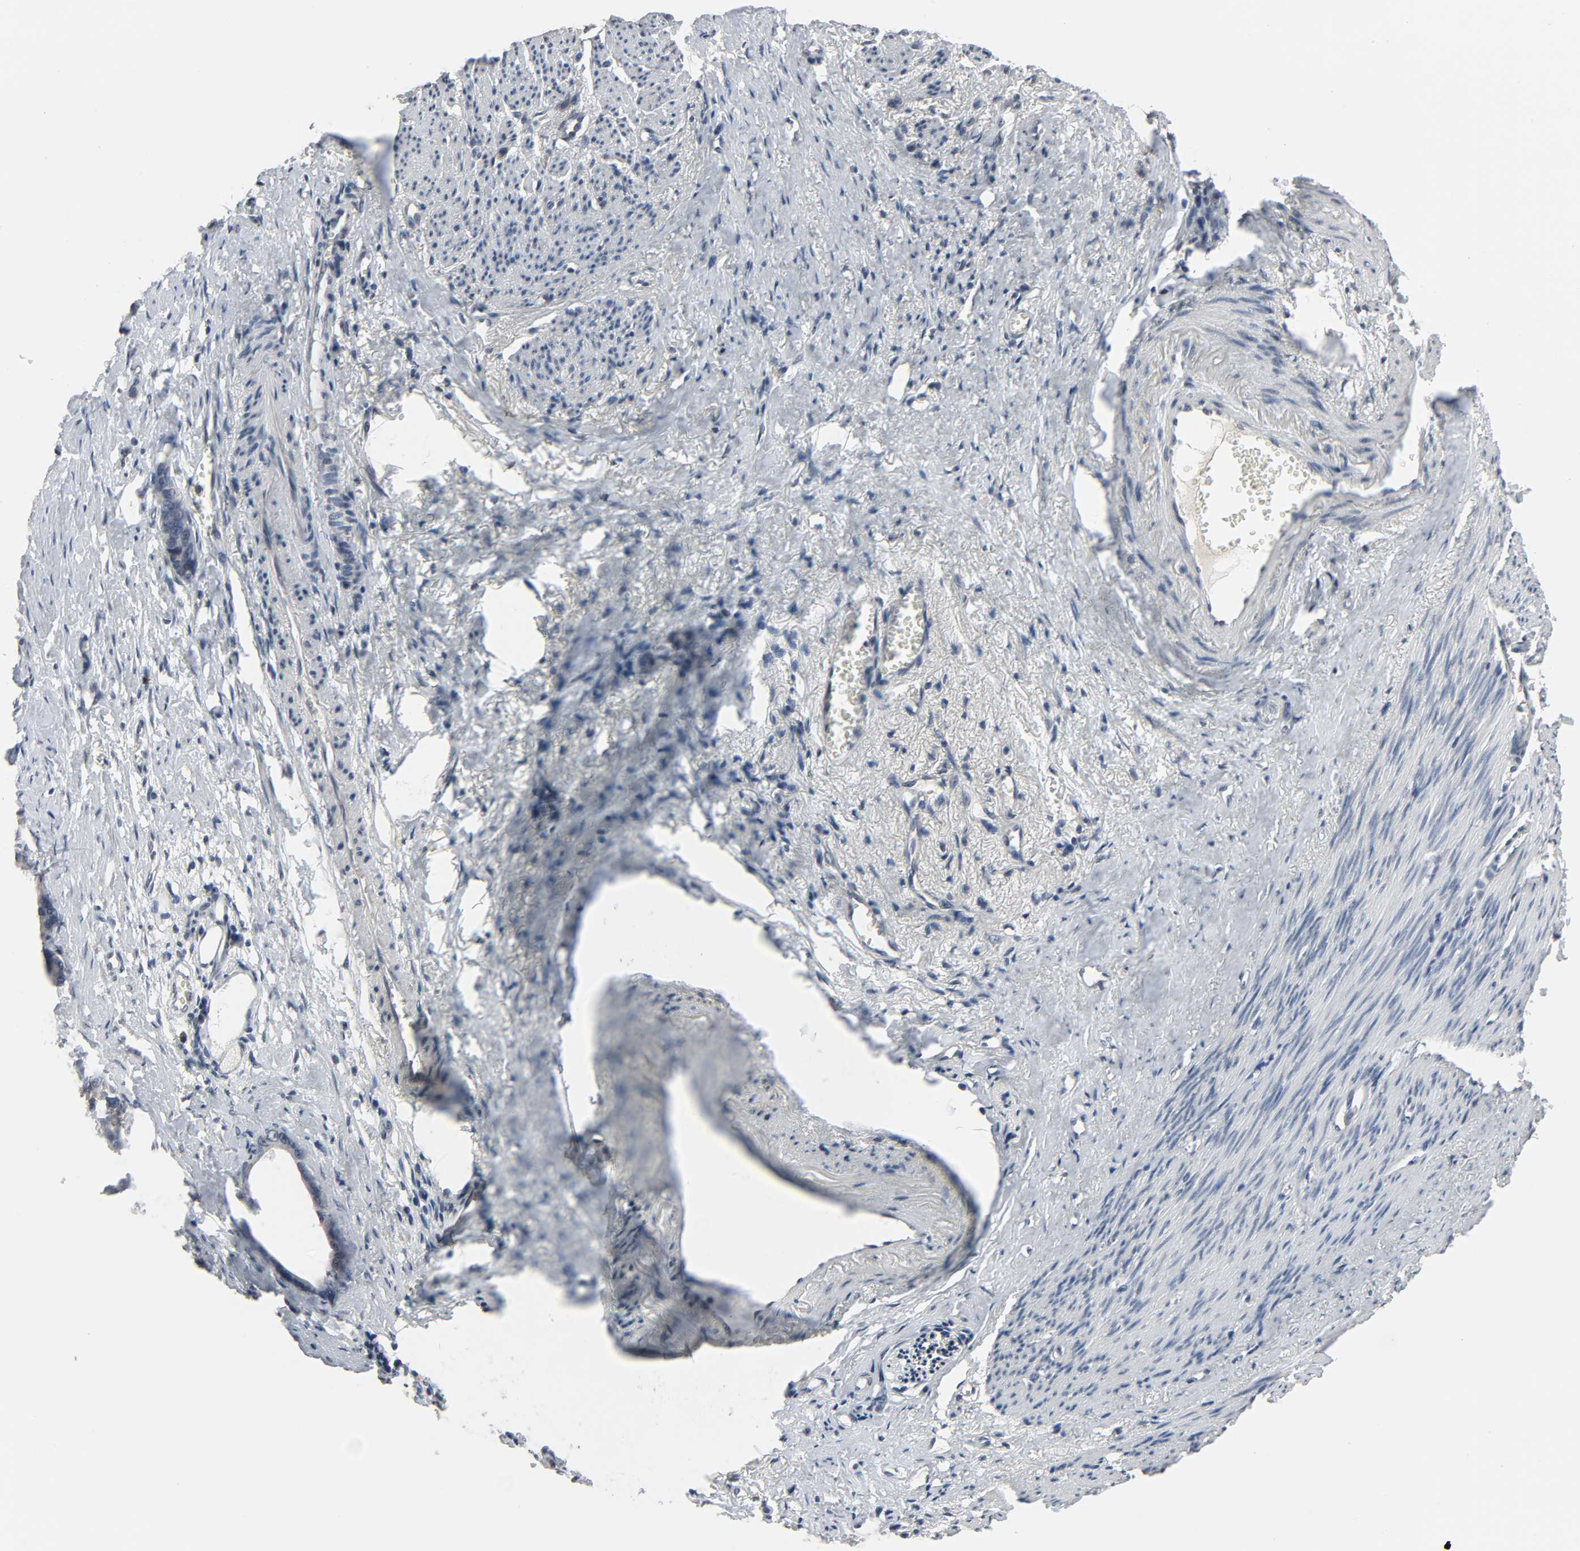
{"staining": {"intensity": "weak", "quantity": "25%-75%", "location": "cytoplasmic/membranous"}, "tissue": "stomach cancer", "cell_type": "Tumor cells", "image_type": "cancer", "snomed": [{"axis": "morphology", "description": "Adenocarcinoma, NOS"}, {"axis": "topography", "description": "Stomach"}], "caption": "The photomicrograph shows immunohistochemical staining of stomach adenocarcinoma. There is weak cytoplasmic/membranous expression is present in about 25%-75% of tumor cells. The protein of interest is shown in brown color, while the nuclei are stained blue.", "gene": "MT3", "patient": {"sex": "female", "age": 75}}